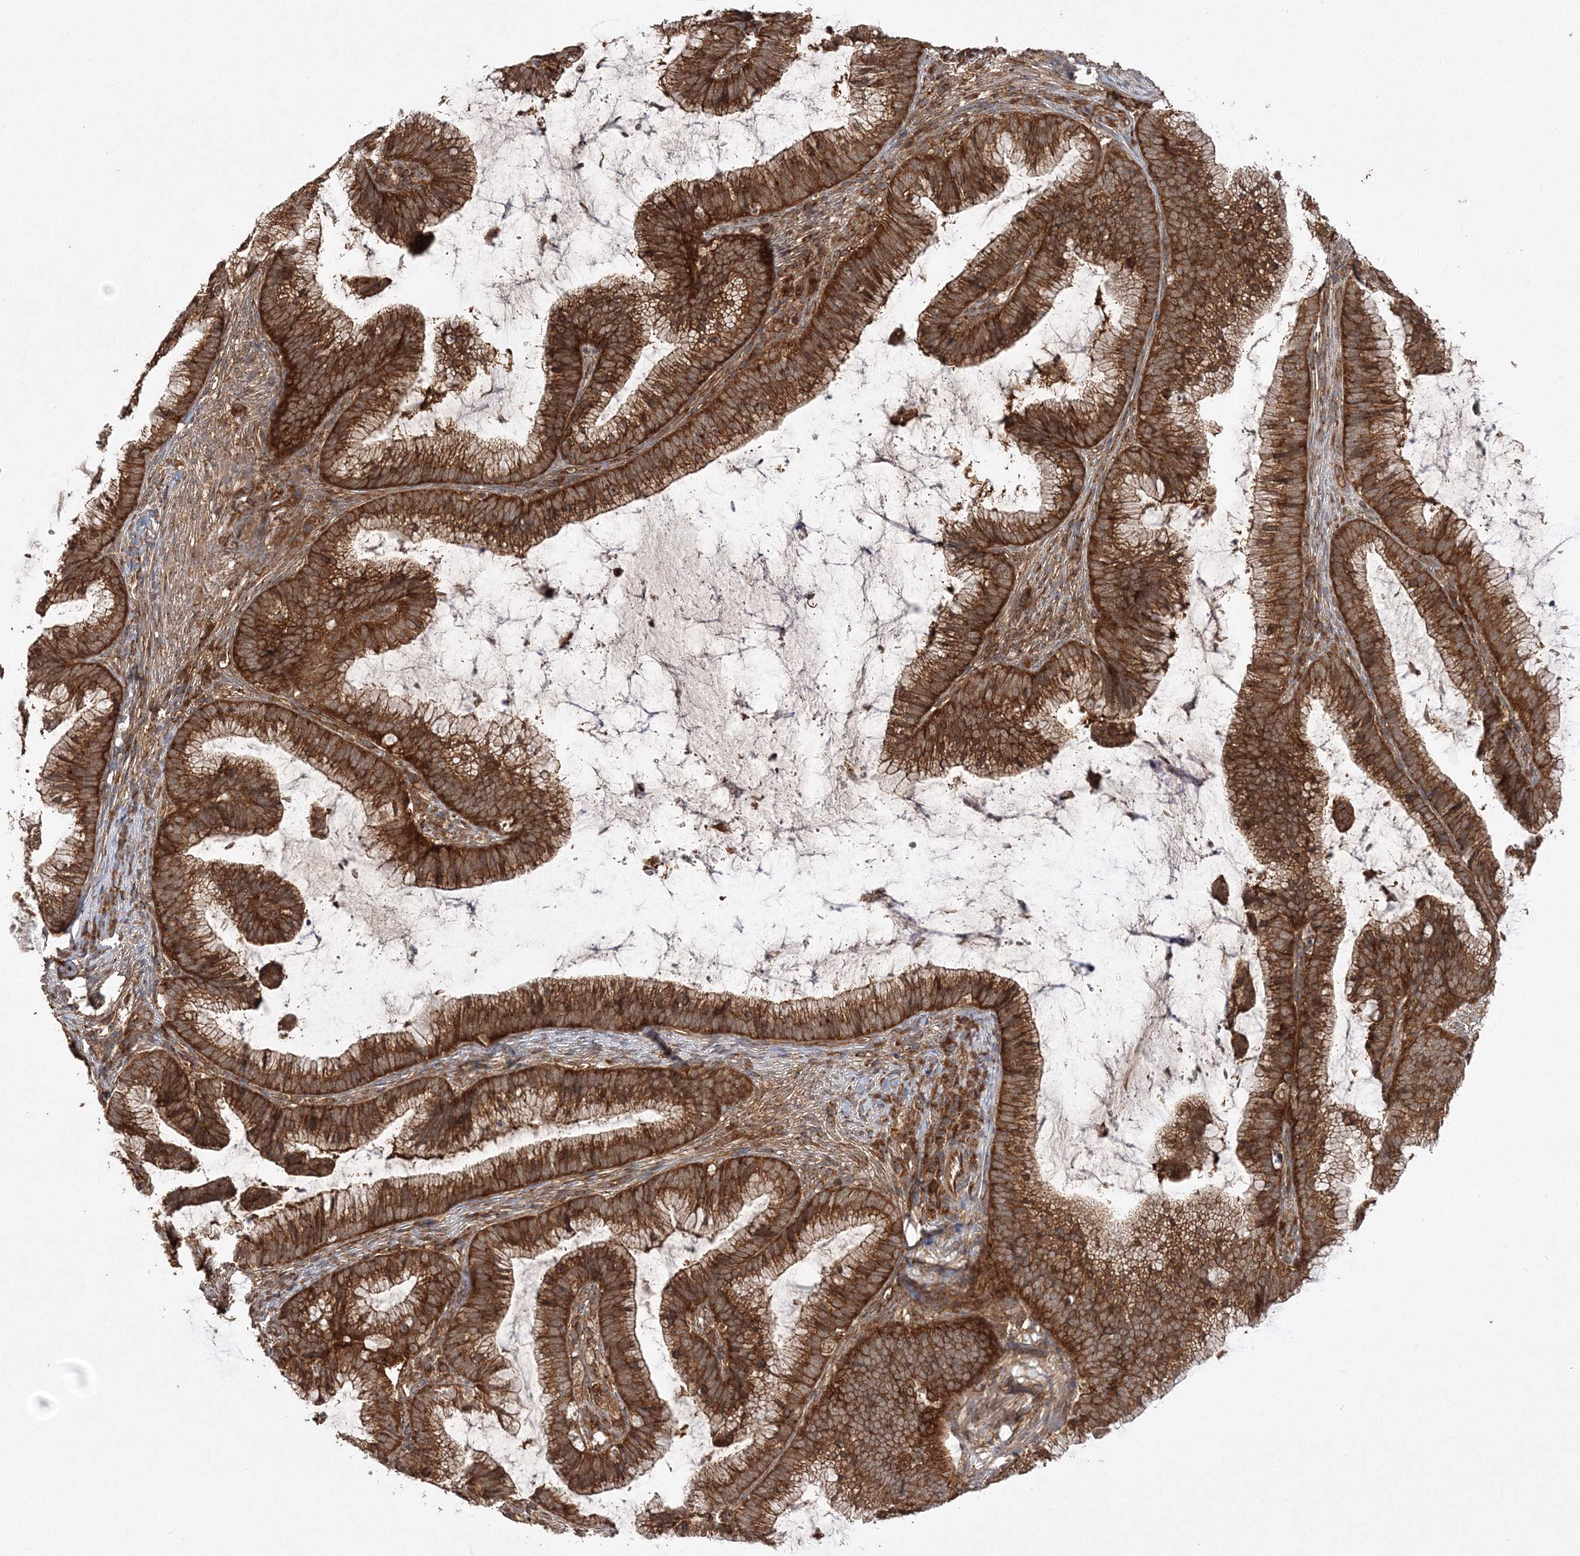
{"staining": {"intensity": "strong", "quantity": ">75%", "location": "cytoplasmic/membranous"}, "tissue": "cervical cancer", "cell_type": "Tumor cells", "image_type": "cancer", "snomed": [{"axis": "morphology", "description": "Adenocarcinoma, NOS"}, {"axis": "topography", "description": "Cervix"}], "caption": "About >75% of tumor cells in human adenocarcinoma (cervical) exhibit strong cytoplasmic/membranous protein positivity as visualized by brown immunohistochemical staining.", "gene": "WDR37", "patient": {"sex": "female", "age": 36}}